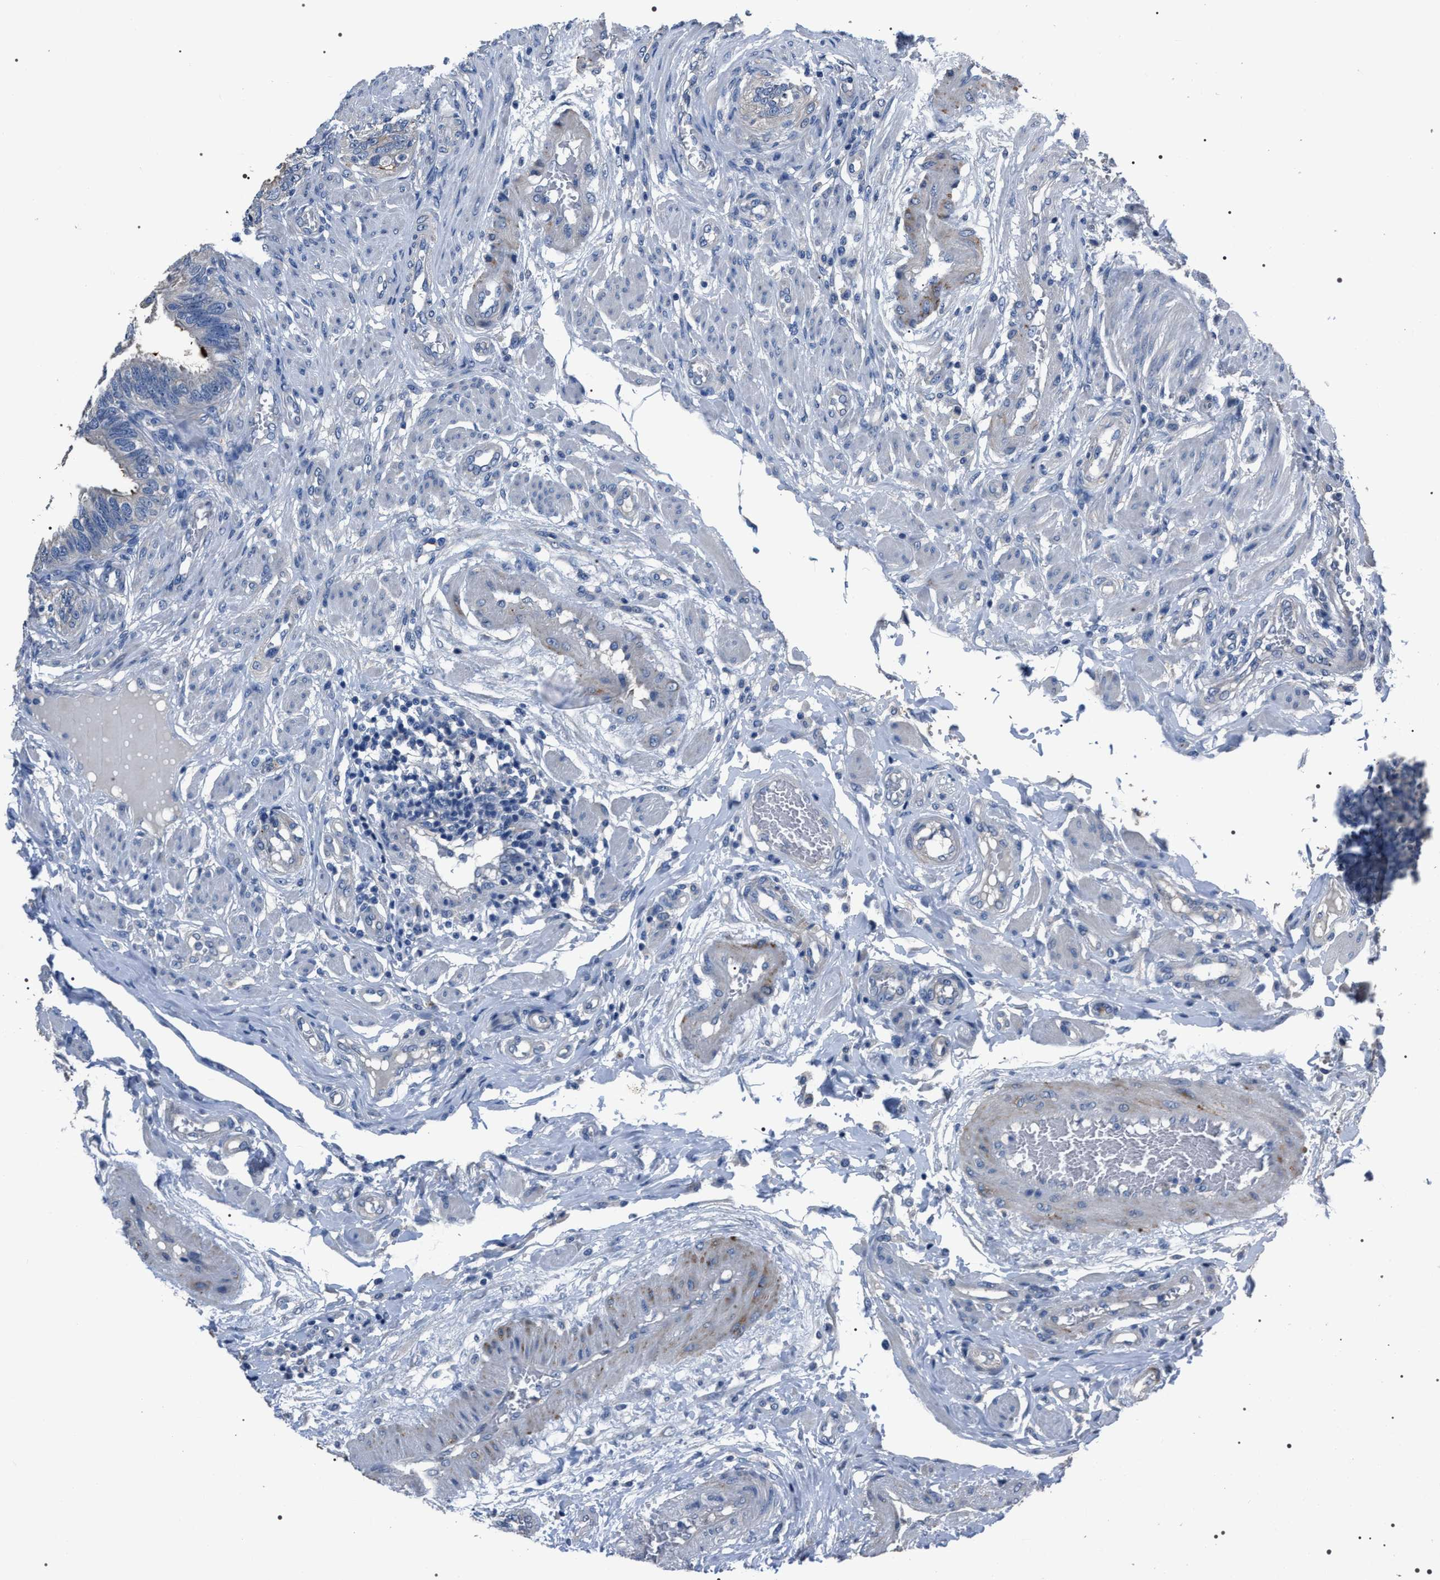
{"staining": {"intensity": "negative", "quantity": "none", "location": "none"}, "tissue": "fallopian tube", "cell_type": "Glandular cells", "image_type": "normal", "snomed": [{"axis": "morphology", "description": "Normal tissue, NOS"}, {"axis": "topography", "description": "Fallopian tube"}, {"axis": "topography", "description": "Placenta"}], "caption": "High magnification brightfield microscopy of benign fallopian tube stained with DAB (3,3'-diaminobenzidine) (brown) and counterstained with hematoxylin (blue): glandular cells show no significant expression. (Immunohistochemistry (ihc), brightfield microscopy, high magnification).", "gene": "TRIM54", "patient": {"sex": "female", "age": 34}}